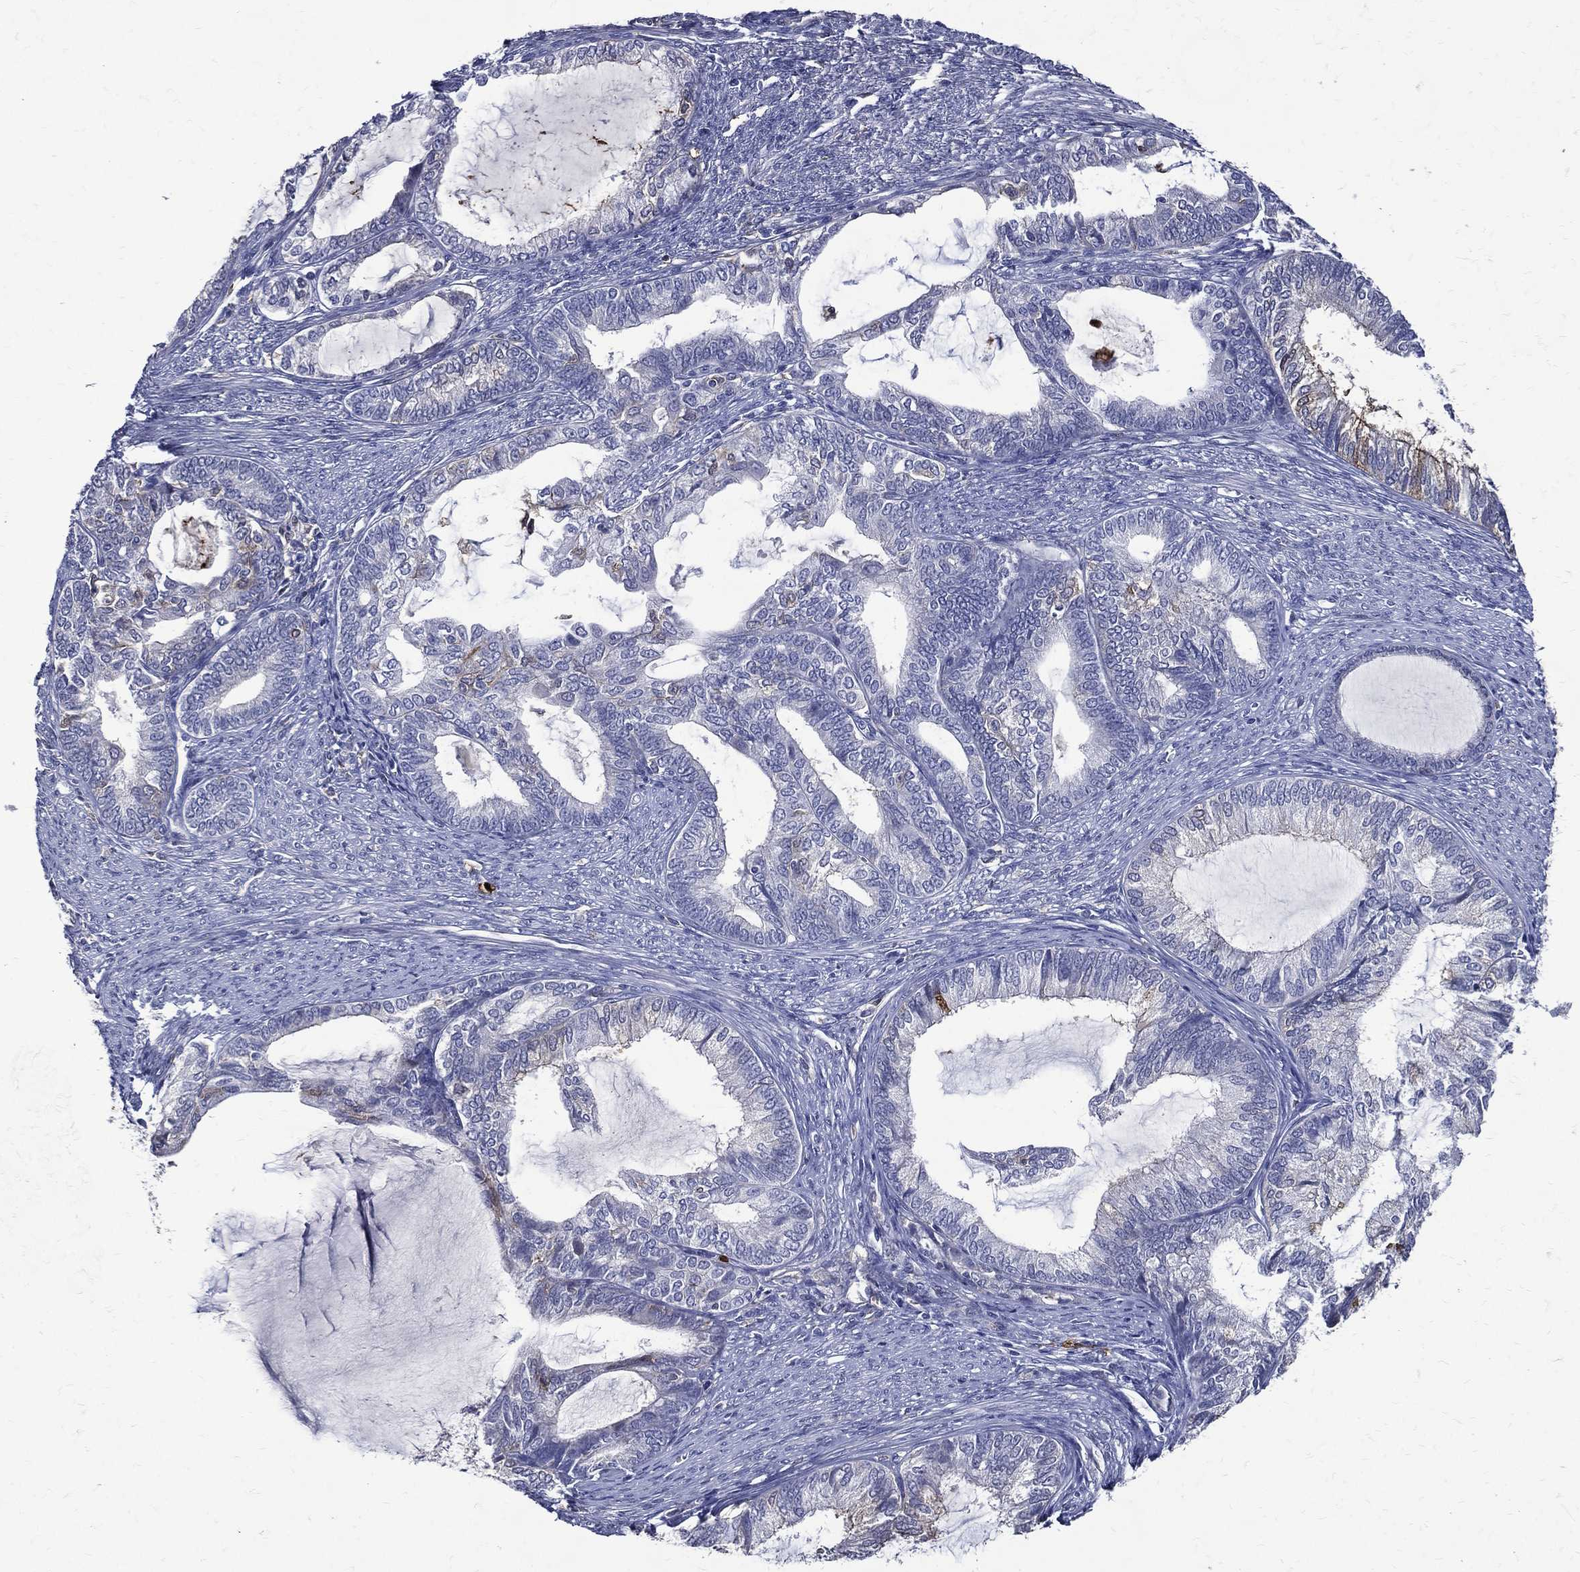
{"staining": {"intensity": "negative", "quantity": "none", "location": "none"}, "tissue": "endometrial cancer", "cell_type": "Tumor cells", "image_type": "cancer", "snomed": [{"axis": "morphology", "description": "Adenocarcinoma, NOS"}, {"axis": "topography", "description": "Endometrium"}], "caption": "High magnification brightfield microscopy of endometrial adenocarcinoma stained with DAB (3,3'-diaminobenzidine) (brown) and counterstained with hematoxylin (blue): tumor cells show no significant expression.", "gene": "GPR171", "patient": {"sex": "female", "age": 86}}